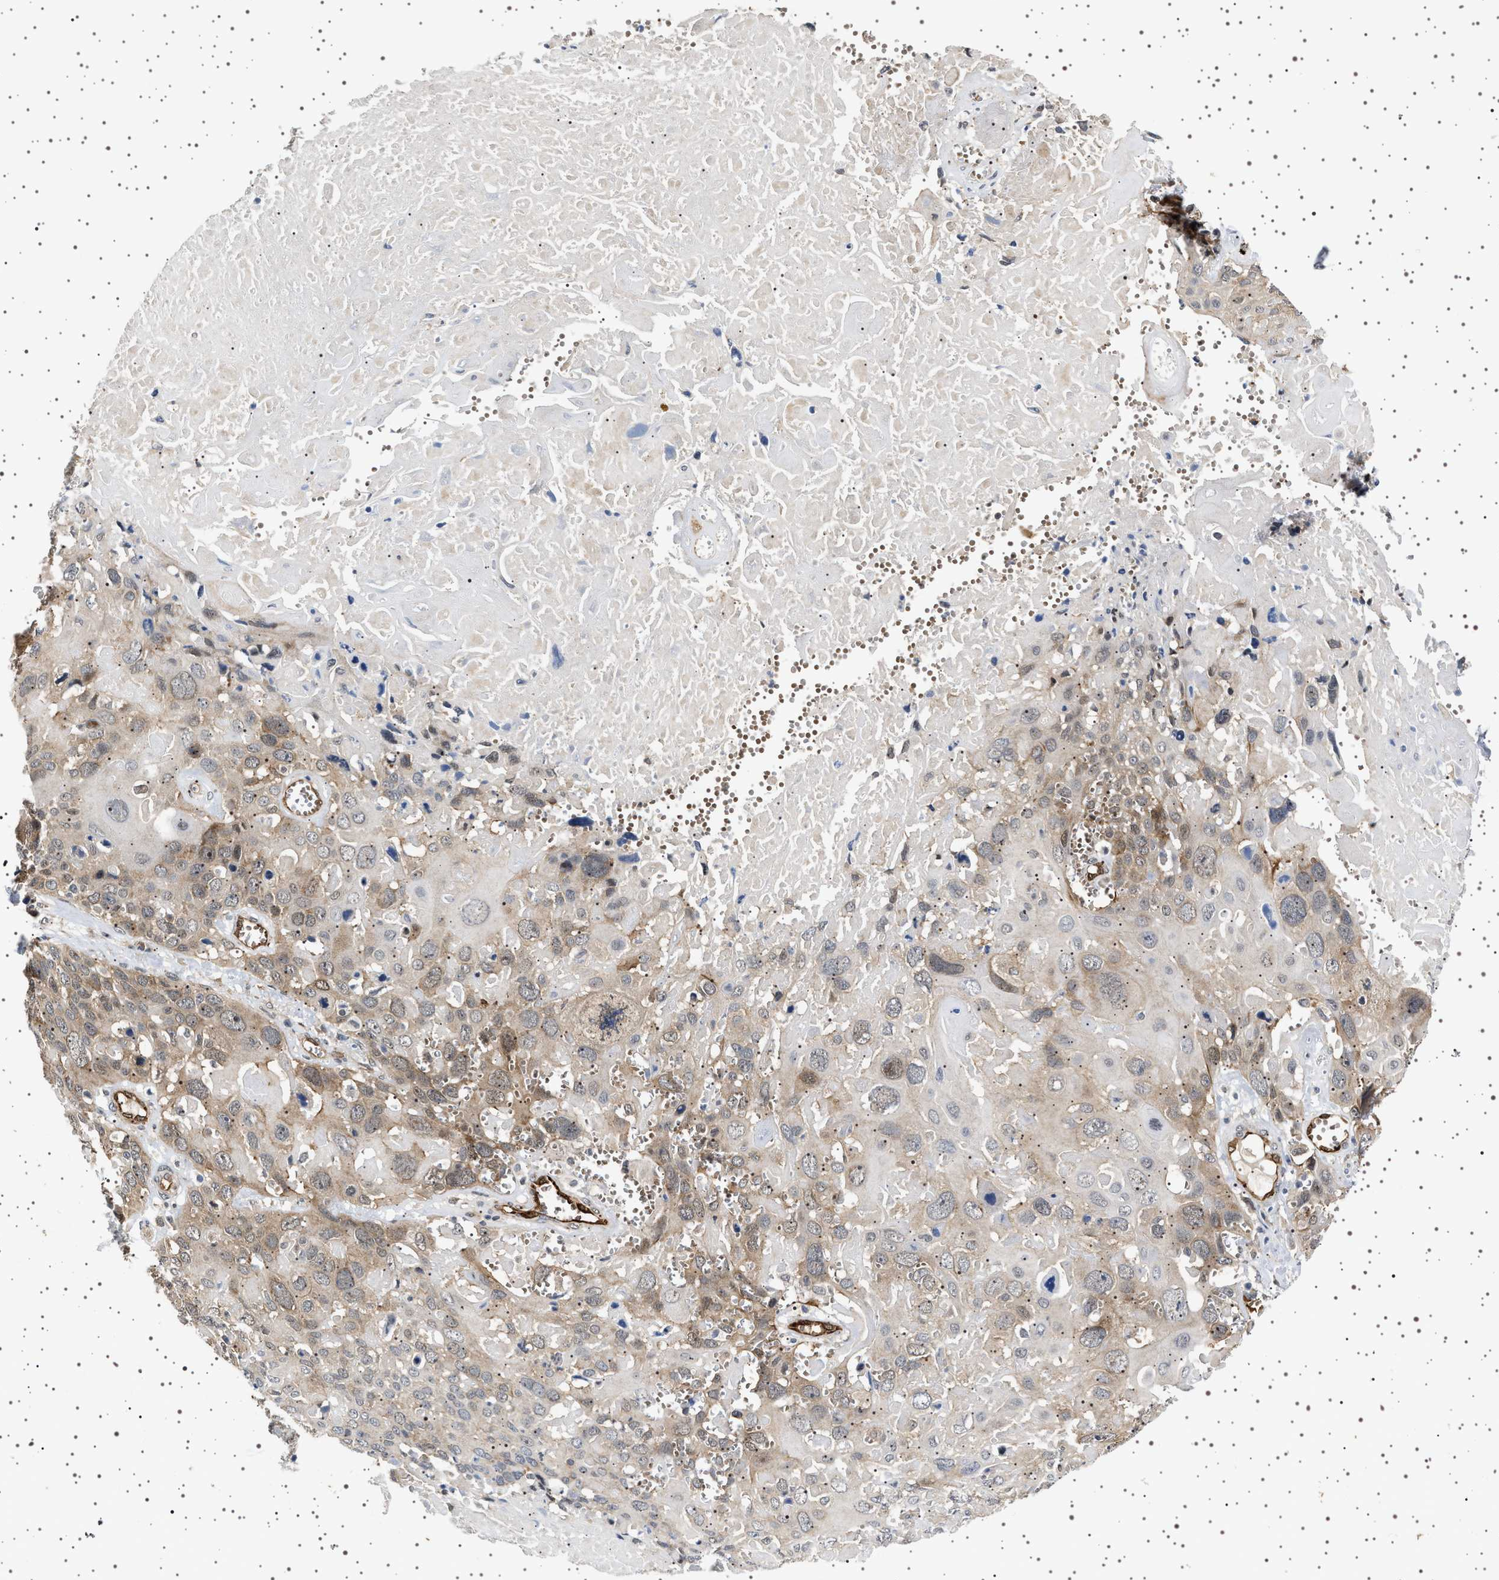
{"staining": {"intensity": "weak", "quantity": ">75%", "location": "cytoplasmic/membranous"}, "tissue": "cervical cancer", "cell_type": "Tumor cells", "image_type": "cancer", "snomed": [{"axis": "morphology", "description": "Squamous cell carcinoma, NOS"}, {"axis": "topography", "description": "Cervix"}], "caption": "Immunohistochemical staining of cervical squamous cell carcinoma demonstrates low levels of weak cytoplasmic/membranous expression in approximately >75% of tumor cells.", "gene": "BAG3", "patient": {"sex": "female", "age": 74}}